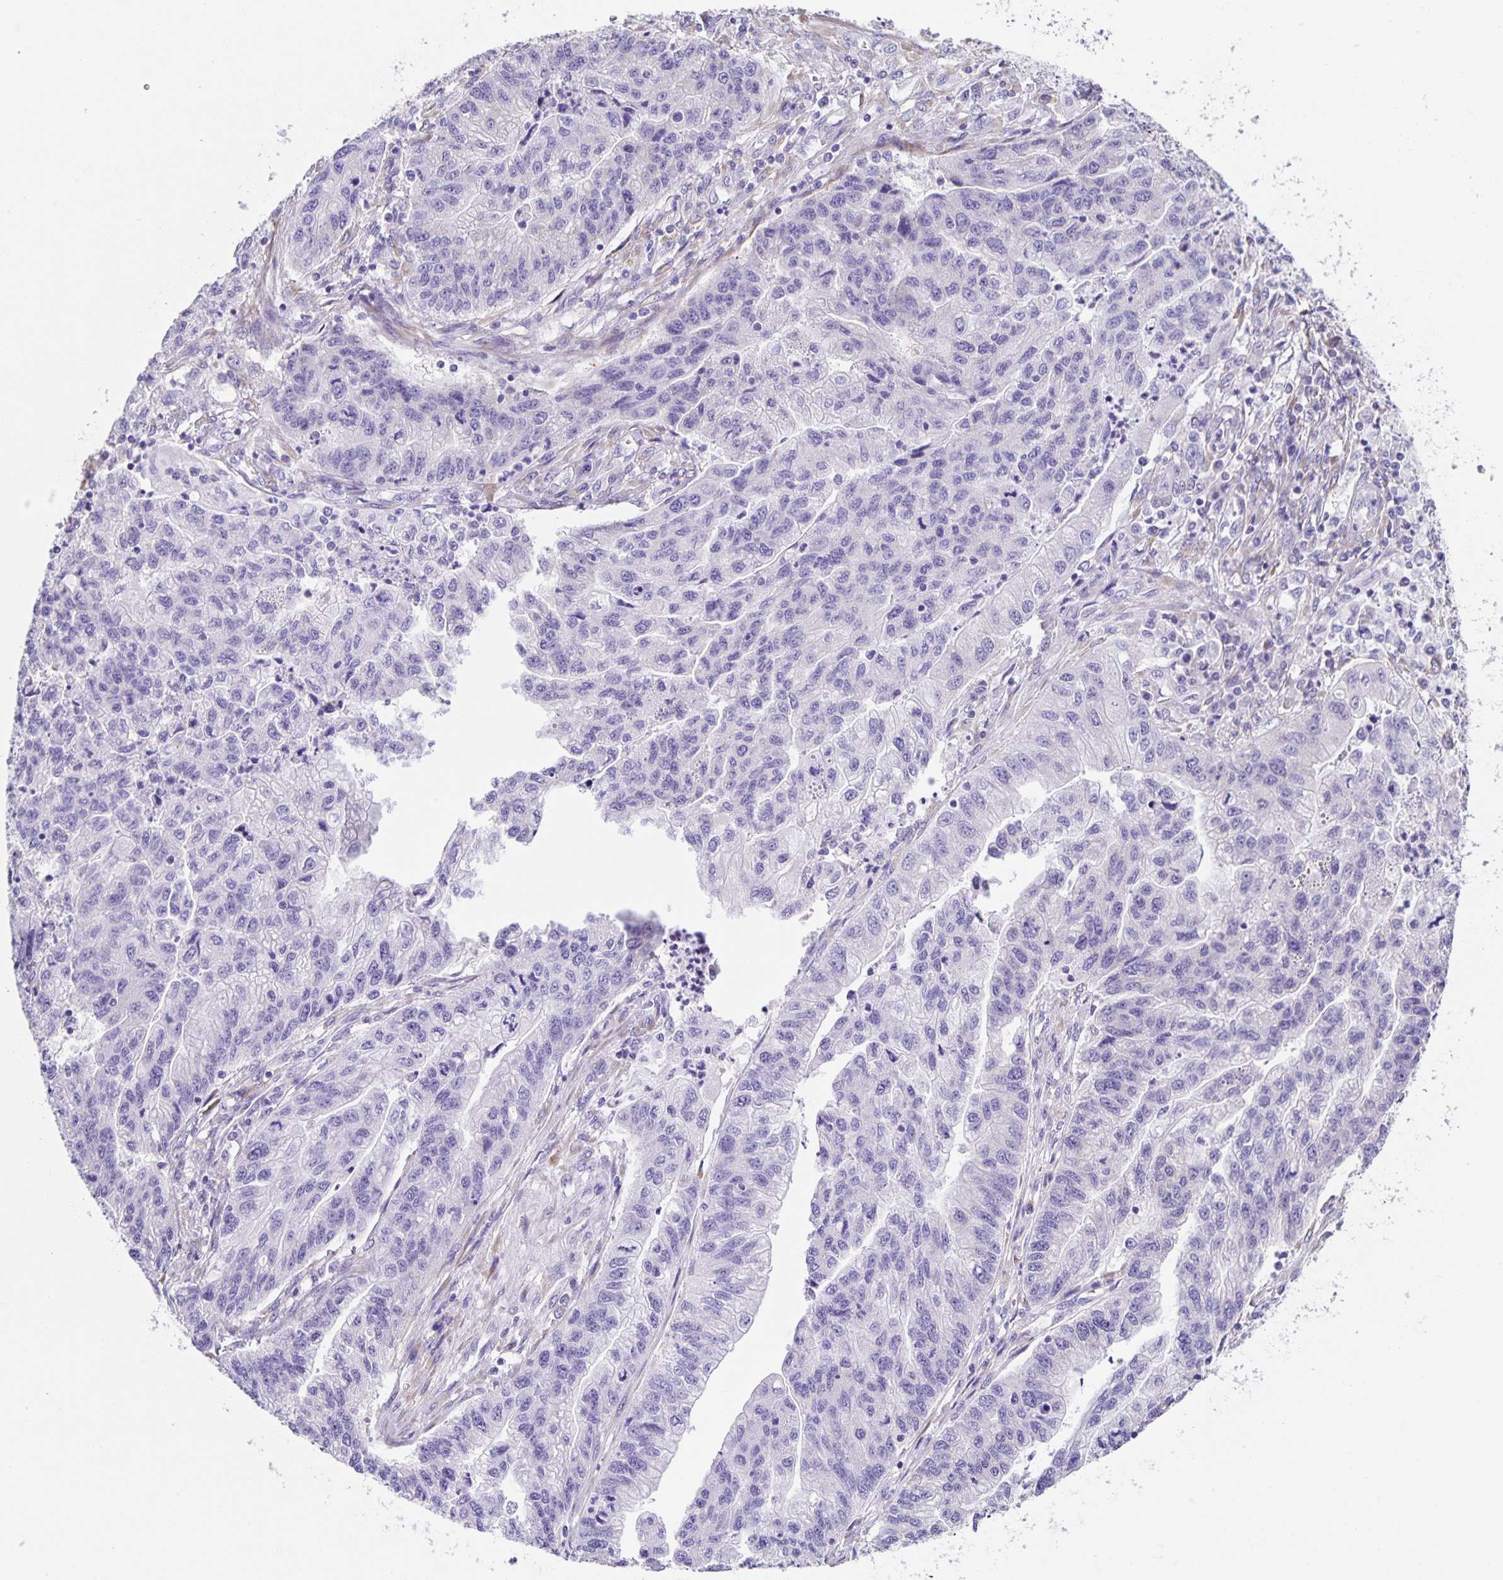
{"staining": {"intensity": "negative", "quantity": "none", "location": "none"}, "tissue": "stomach cancer", "cell_type": "Tumor cells", "image_type": "cancer", "snomed": [{"axis": "morphology", "description": "Adenocarcinoma, NOS"}, {"axis": "topography", "description": "Stomach"}], "caption": "There is no significant staining in tumor cells of adenocarcinoma (stomach).", "gene": "PRR36", "patient": {"sex": "male", "age": 83}}